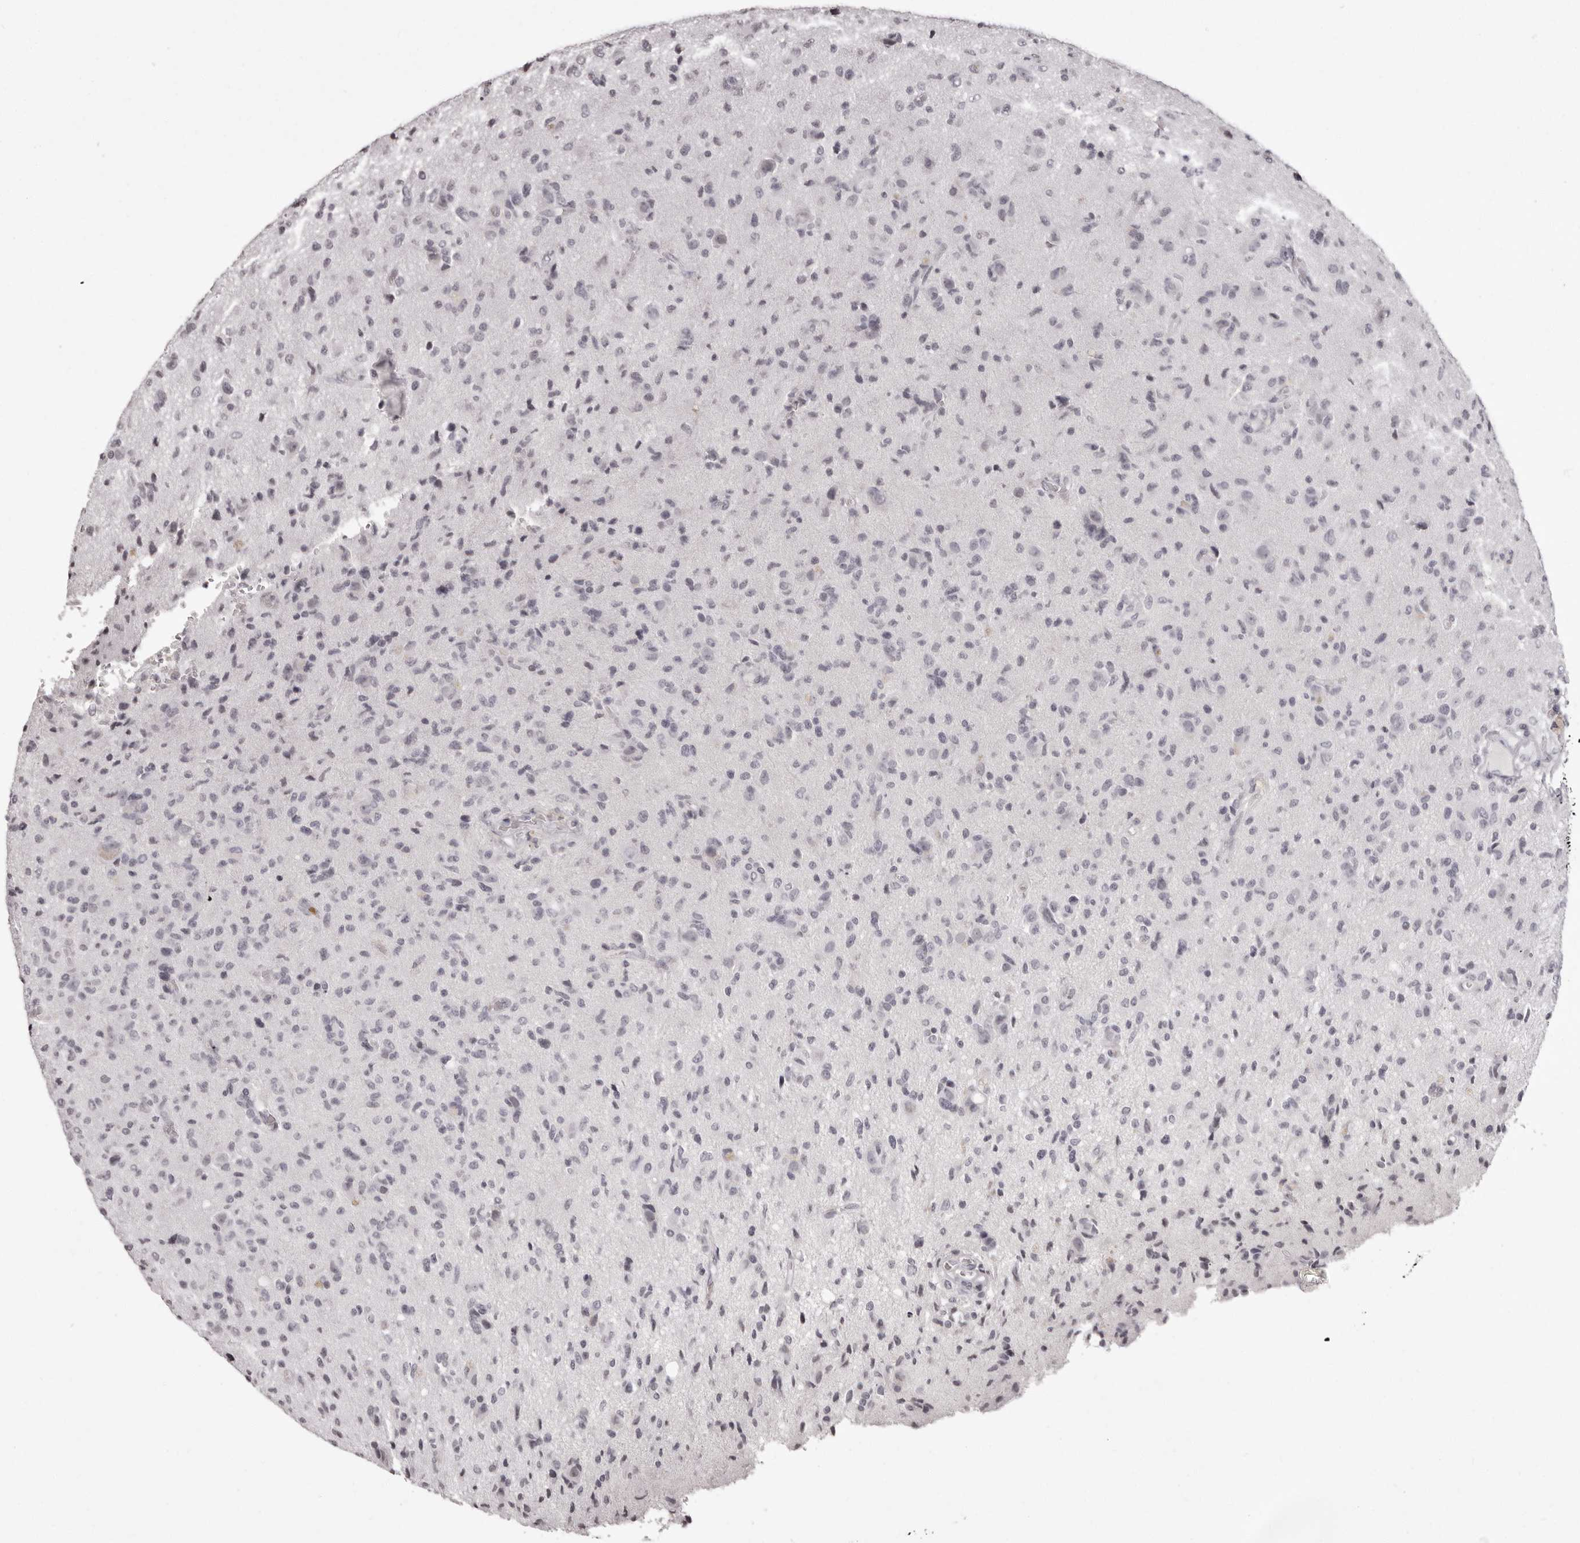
{"staining": {"intensity": "negative", "quantity": "none", "location": "none"}, "tissue": "glioma", "cell_type": "Tumor cells", "image_type": "cancer", "snomed": [{"axis": "morphology", "description": "Glioma, malignant, High grade"}, {"axis": "topography", "description": "Brain"}], "caption": "Image shows no protein expression in tumor cells of glioma tissue.", "gene": "C8orf74", "patient": {"sex": "female", "age": 57}}